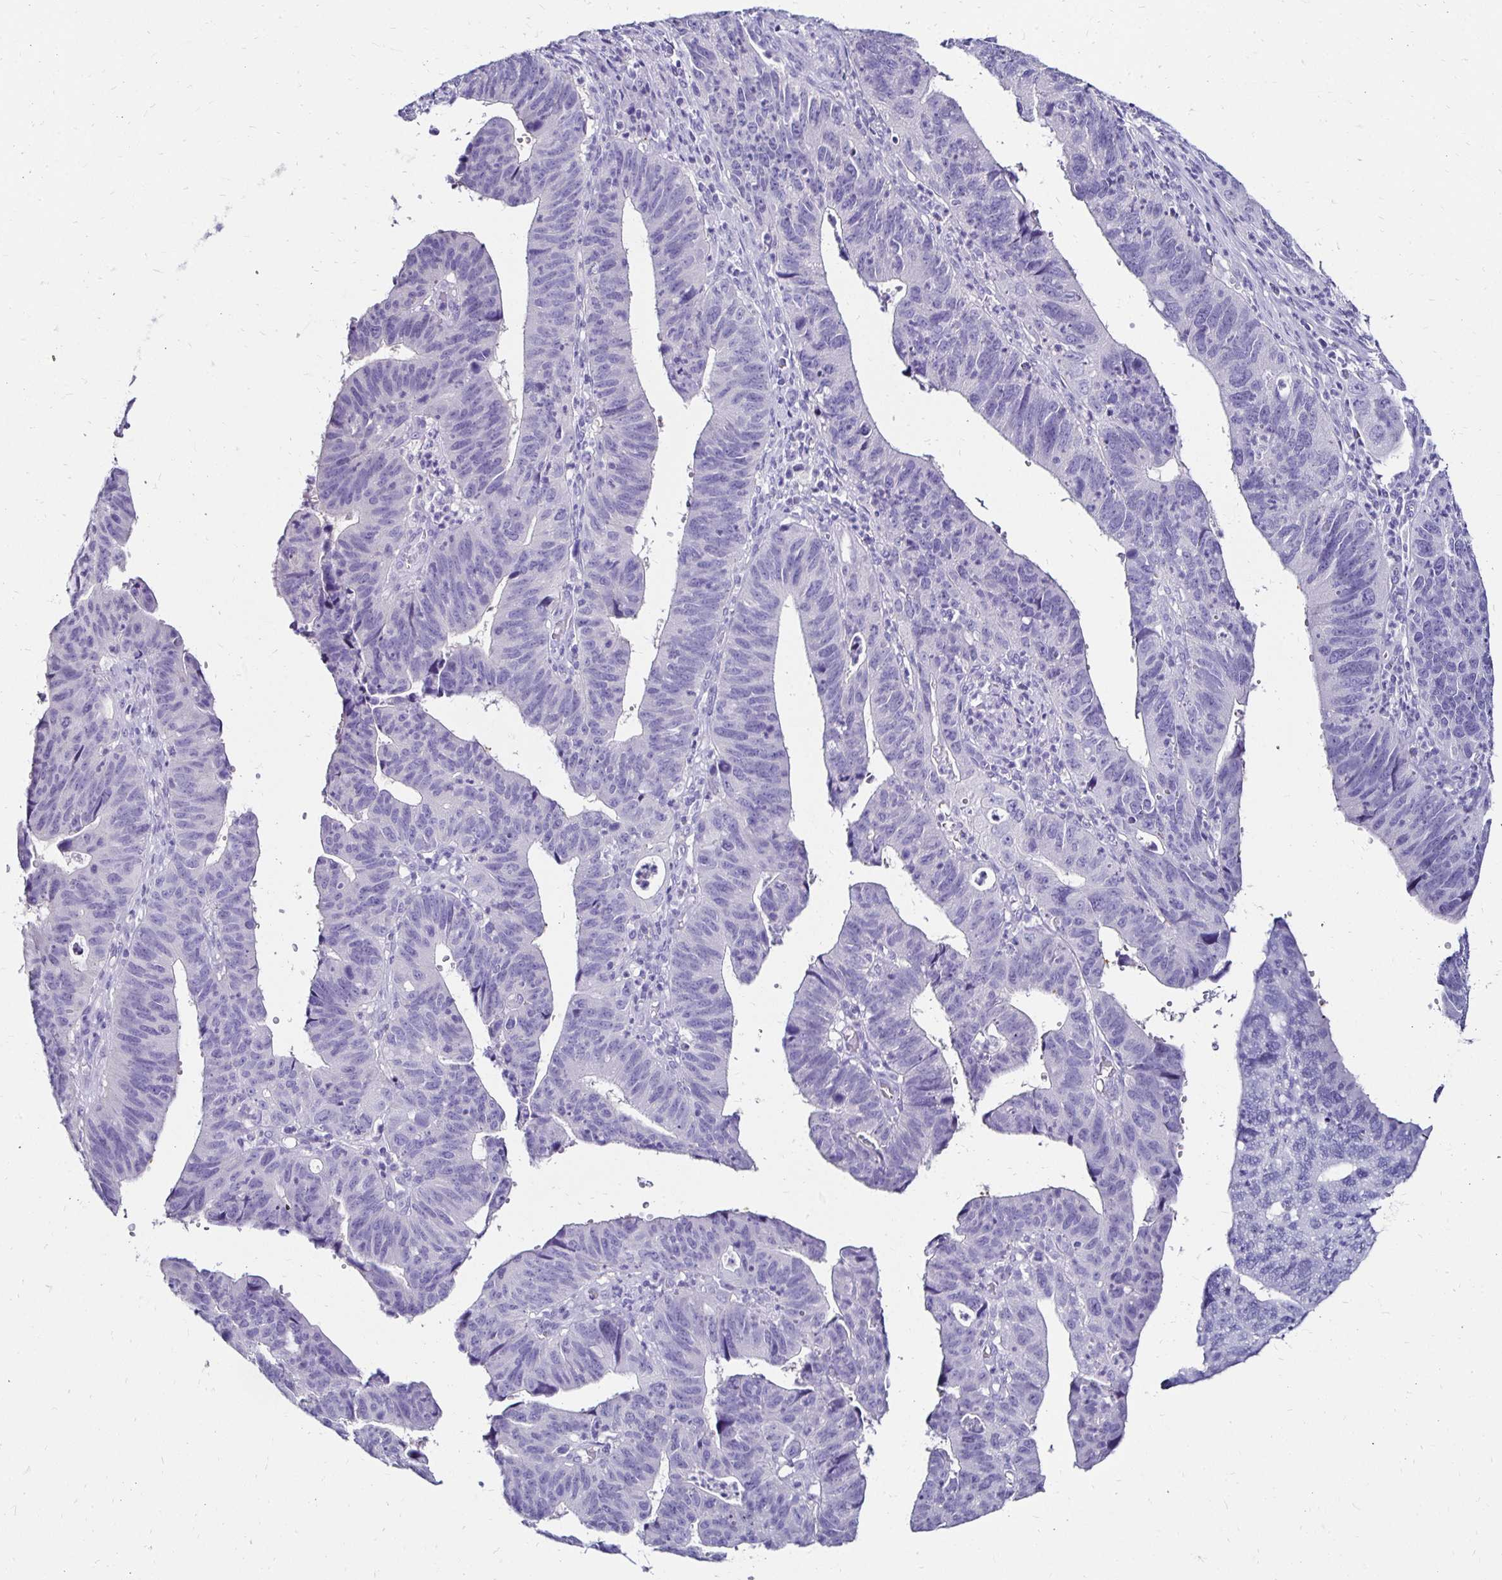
{"staining": {"intensity": "negative", "quantity": "none", "location": "none"}, "tissue": "stomach cancer", "cell_type": "Tumor cells", "image_type": "cancer", "snomed": [{"axis": "morphology", "description": "Adenocarcinoma, NOS"}, {"axis": "topography", "description": "Stomach"}], "caption": "Immunohistochemical staining of stomach cancer reveals no significant staining in tumor cells.", "gene": "KCNT1", "patient": {"sex": "male", "age": 59}}